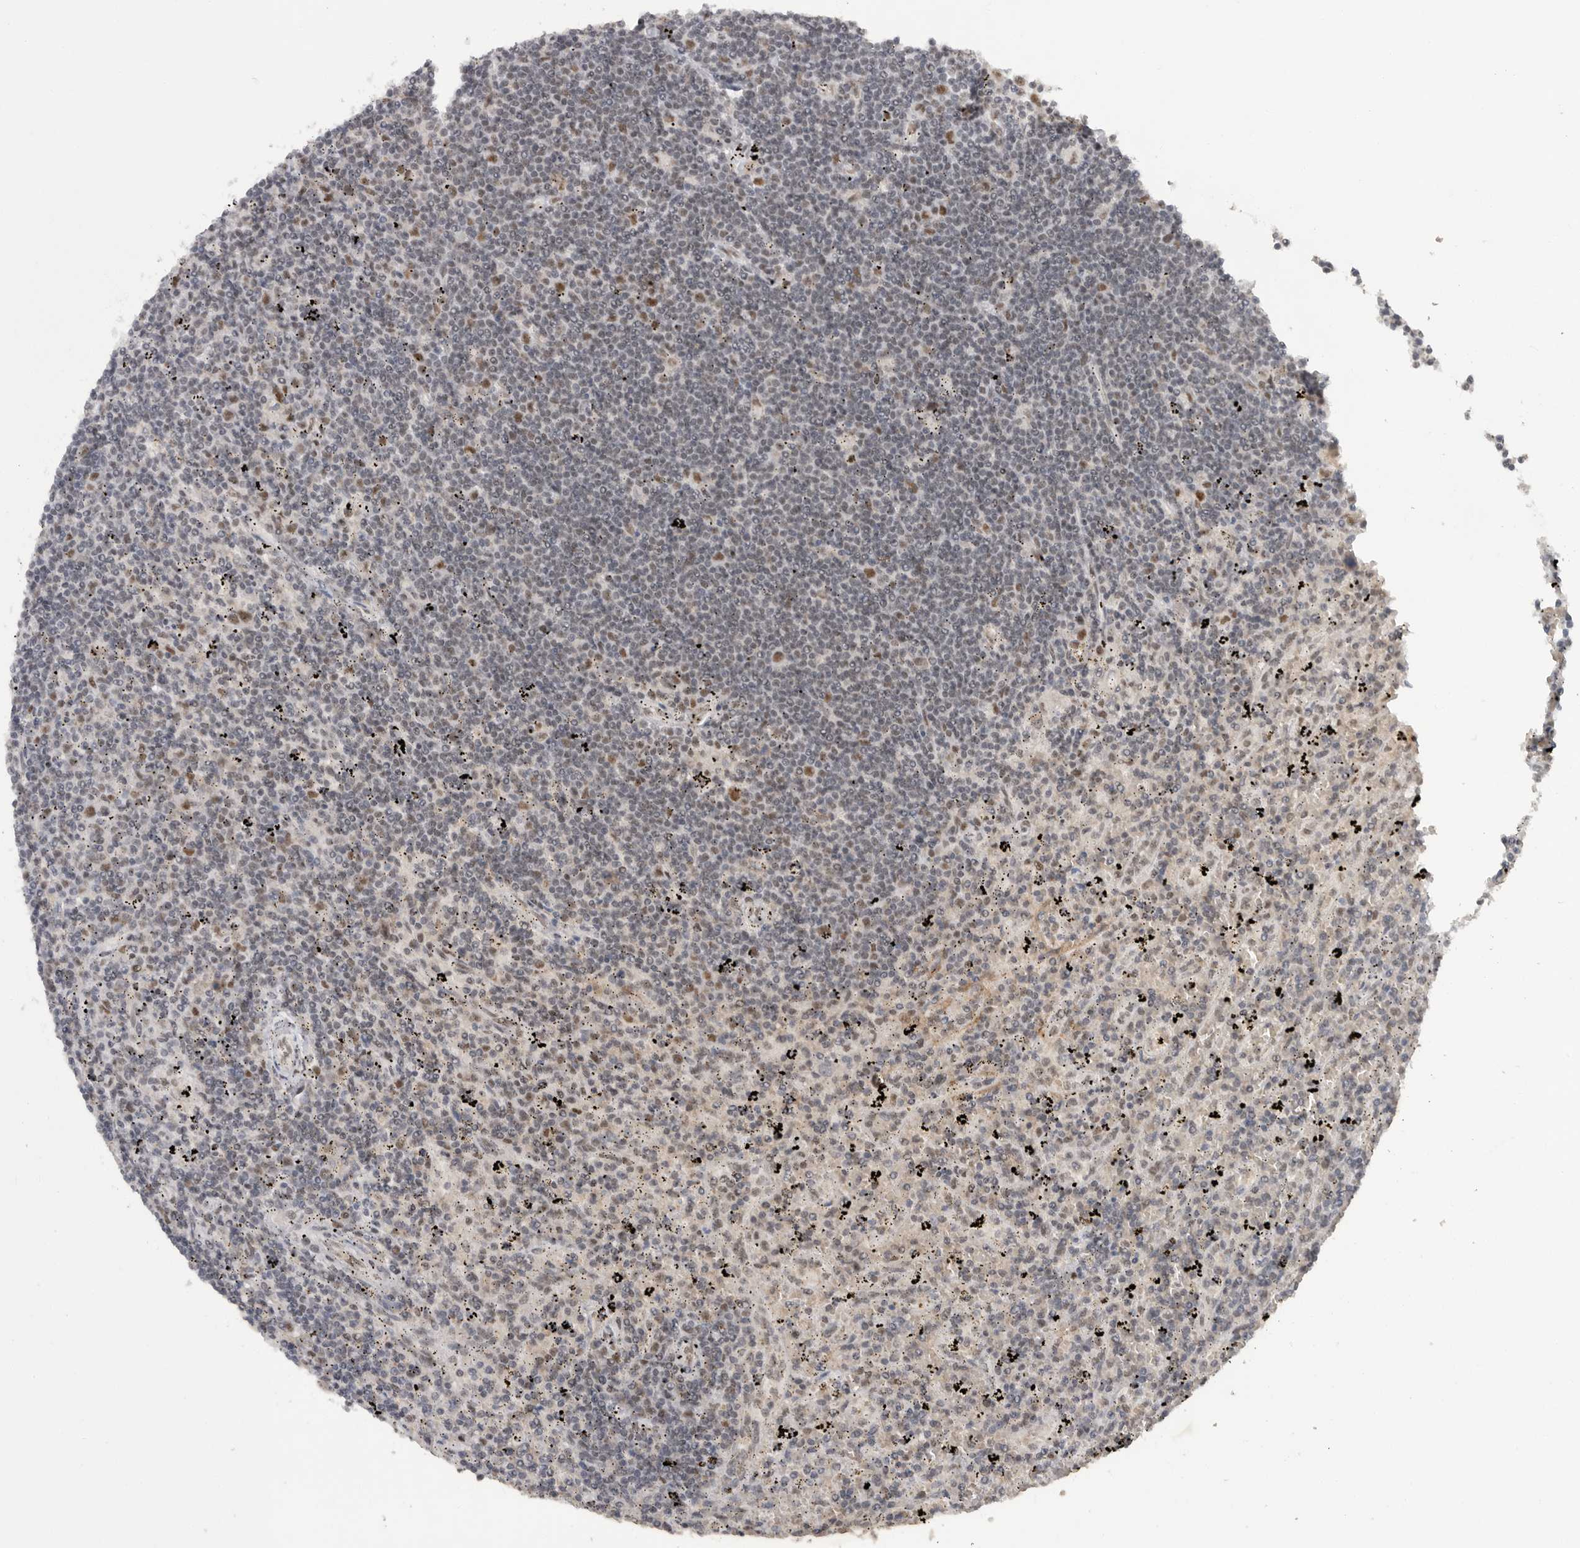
{"staining": {"intensity": "moderate", "quantity": "<25%", "location": "nuclear"}, "tissue": "lymphoma", "cell_type": "Tumor cells", "image_type": "cancer", "snomed": [{"axis": "morphology", "description": "Malignant lymphoma, non-Hodgkin's type, Low grade"}, {"axis": "topography", "description": "Spleen"}], "caption": "Protein analysis of malignant lymphoma, non-Hodgkin's type (low-grade) tissue exhibits moderate nuclear staining in about <25% of tumor cells.", "gene": "PPP1R10", "patient": {"sex": "male", "age": 76}}